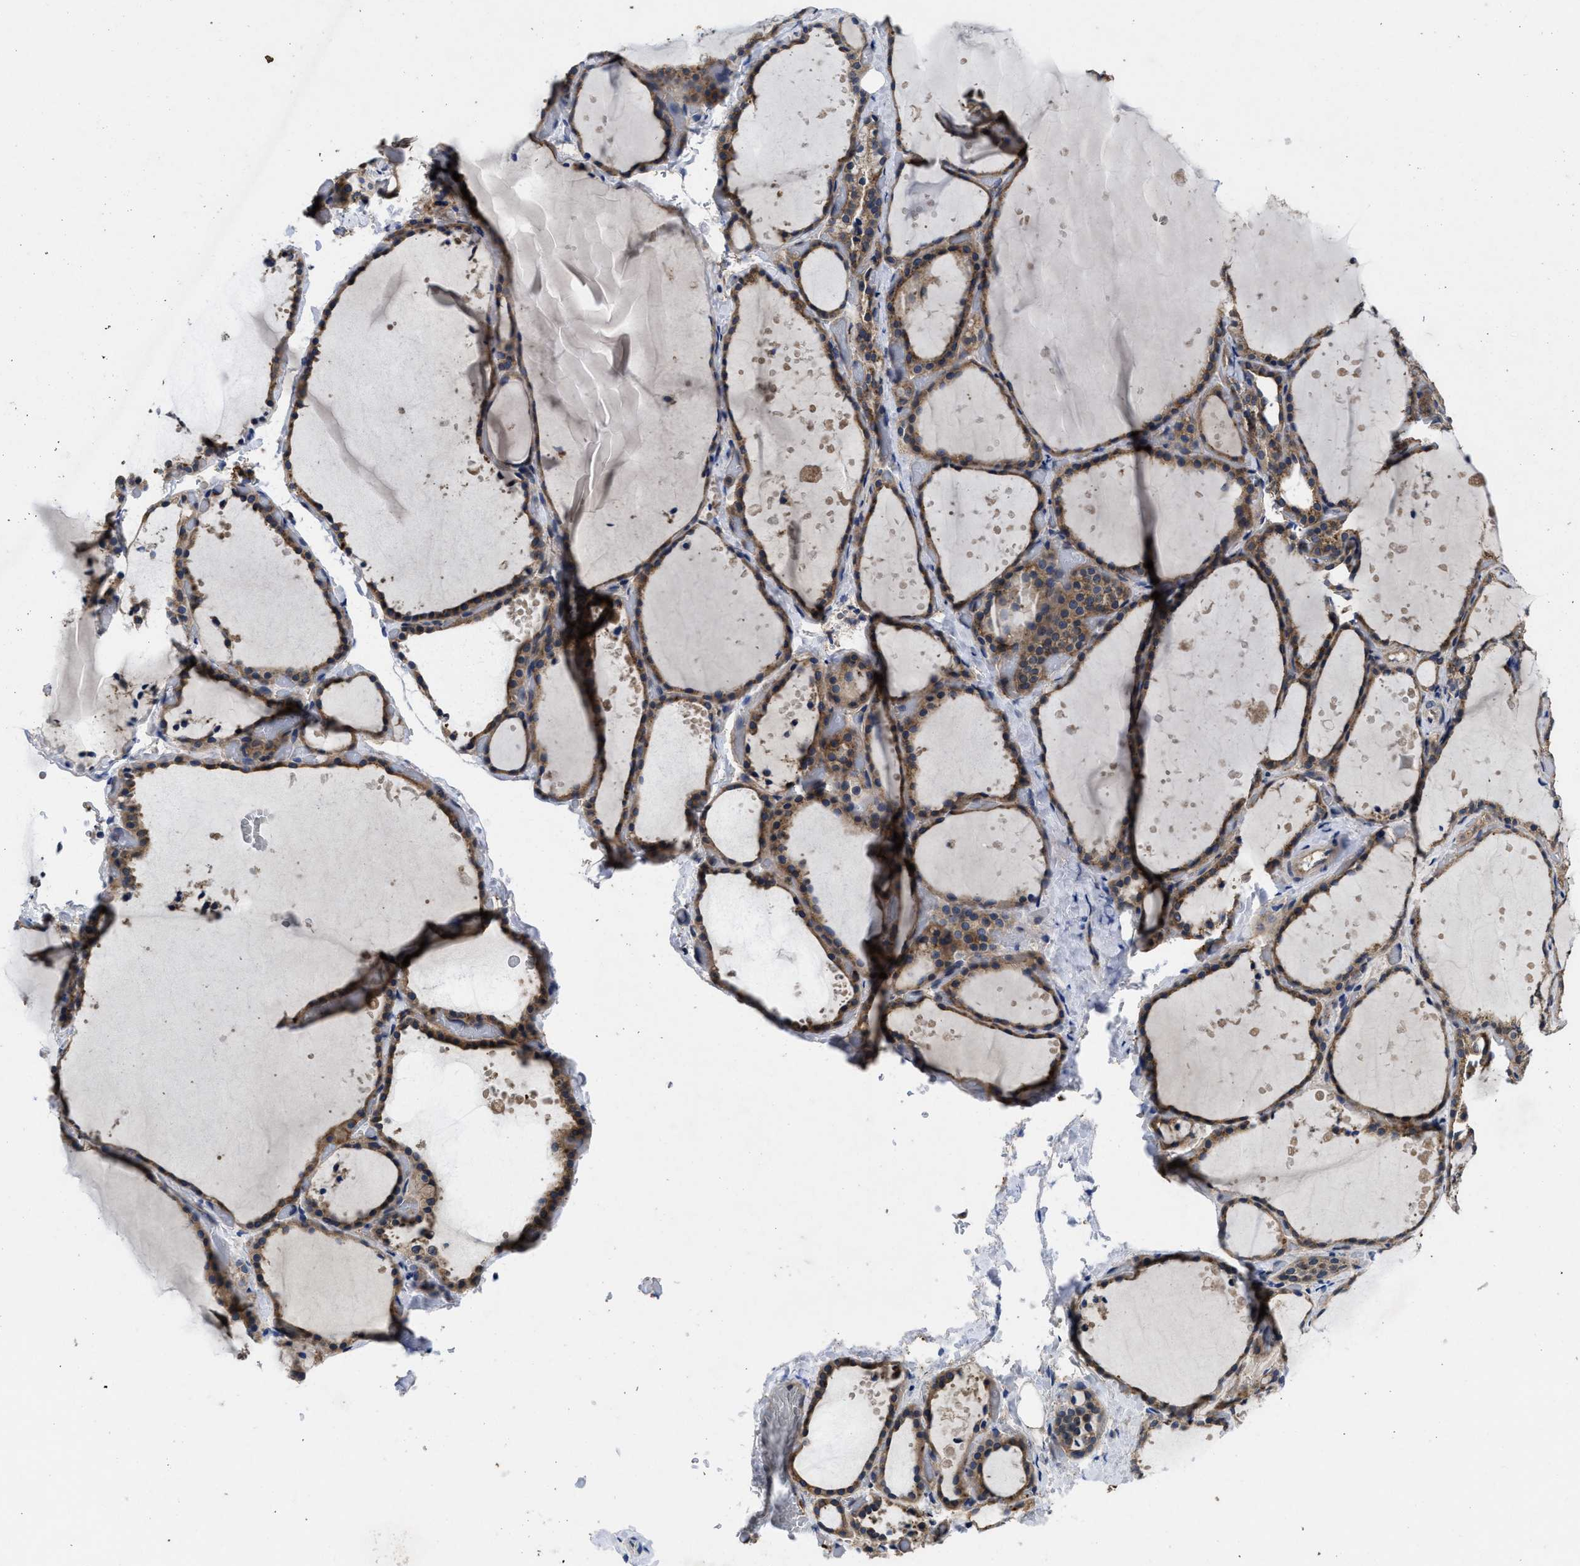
{"staining": {"intensity": "moderate", "quantity": ">75%", "location": "cytoplasmic/membranous"}, "tissue": "thyroid gland", "cell_type": "Glandular cells", "image_type": "normal", "snomed": [{"axis": "morphology", "description": "Normal tissue, NOS"}, {"axis": "topography", "description": "Thyroid gland"}], "caption": "Protein staining demonstrates moderate cytoplasmic/membranous staining in about >75% of glandular cells in normal thyroid gland. The staining was performed using DAB, with brown indicating positive protein expression. Nuclei are stained blue with hematoxylin.", "gene": "PKD2", "patient": {"sex": "female", "age": 44}}